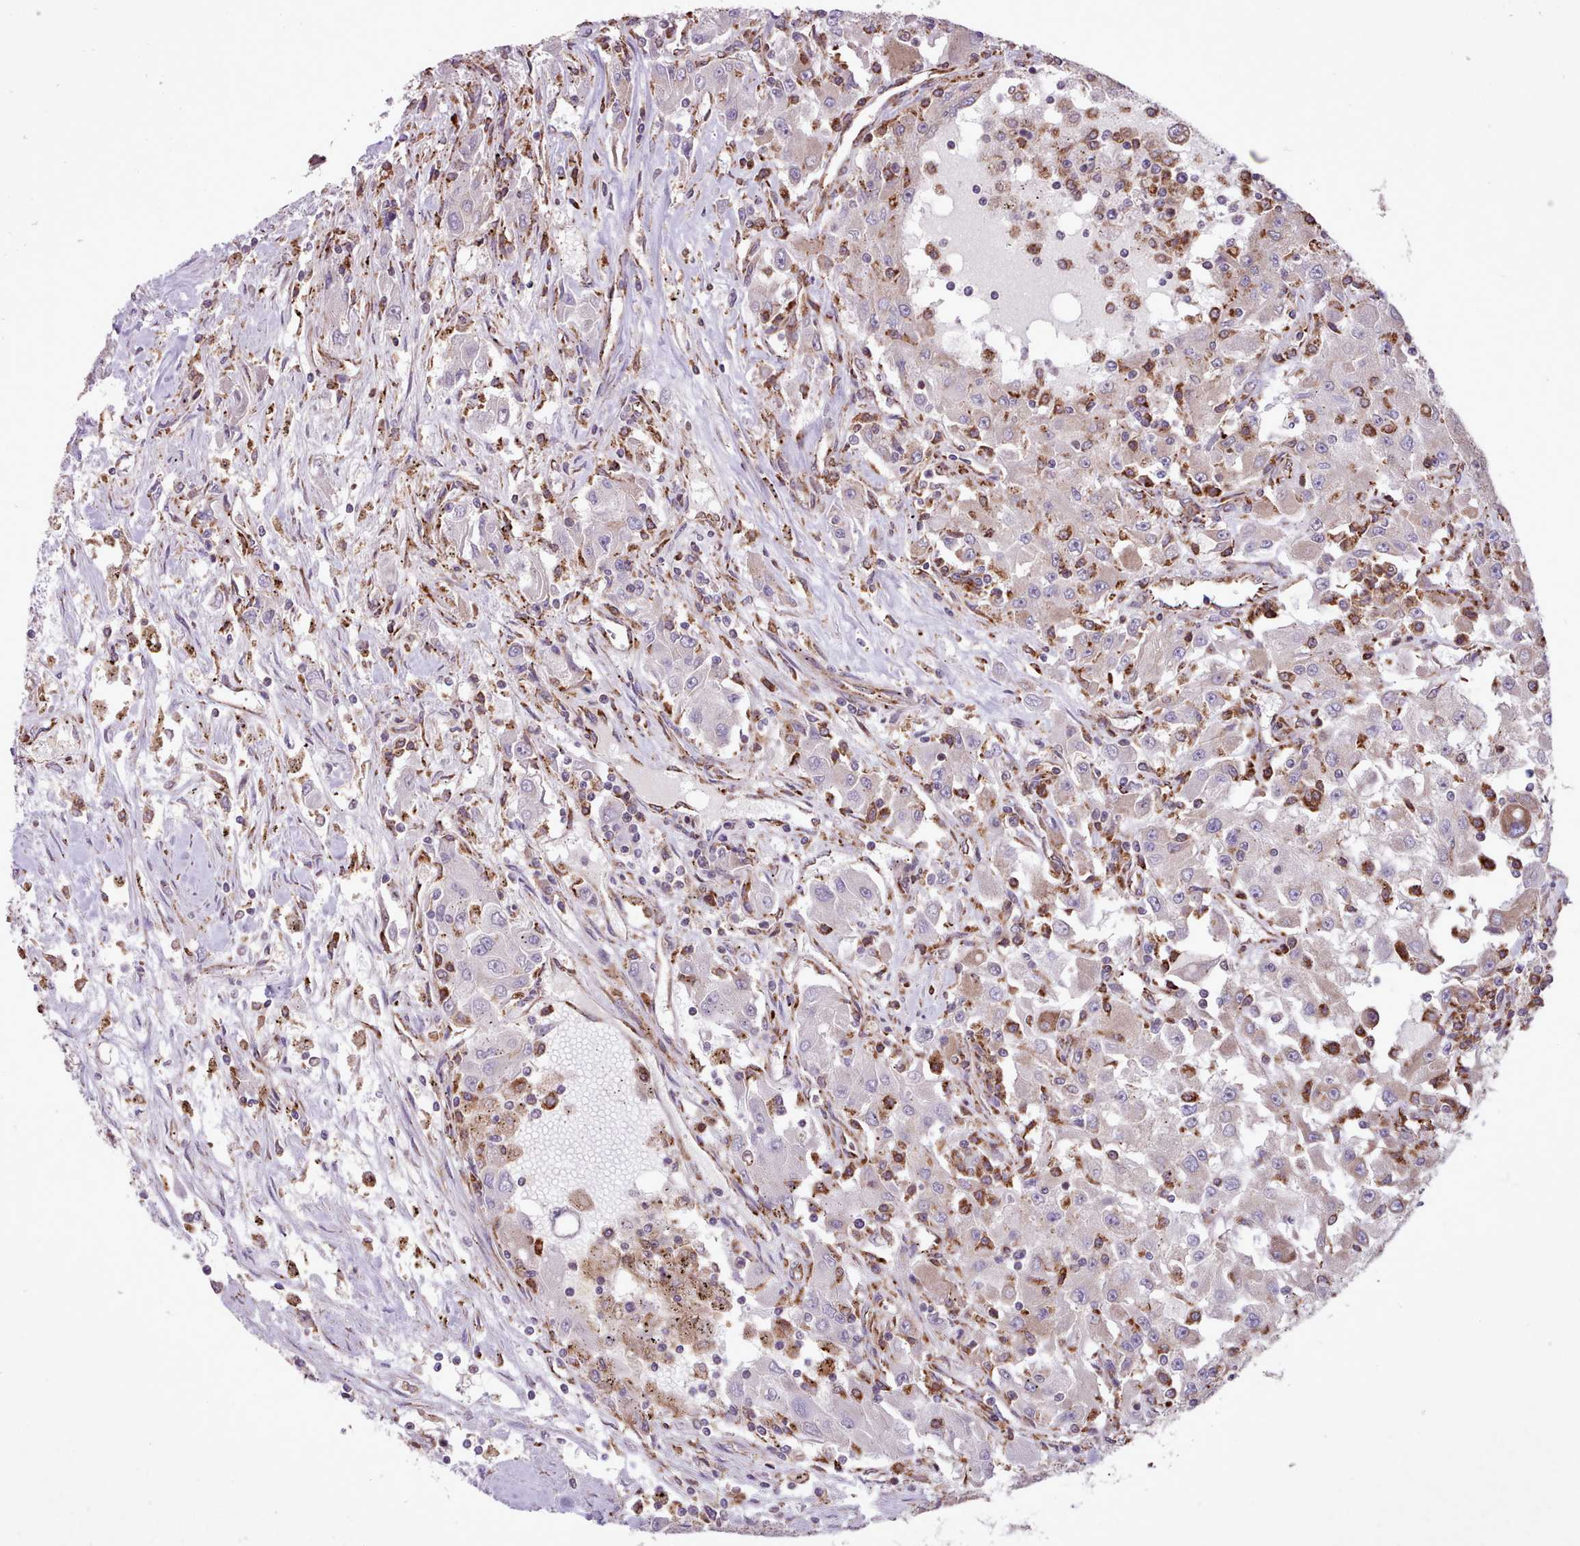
{"staining": {"intensity": "weak", "quantity": "<25%", "location": "cytoplasmic/membranous"}, "tissue": "renal cancer", "cell_type": "Tumor cells", "image_type": "cancer", "snomed": [{"axis": "morphology", "description": "Adenocarcinoma, NOS"}, {"axis": "topography", "description": "Kidney"}], "caption": "A histopathology image of human renal adenocarcinoma is negative for staining in tumor cells. (Immunohistochemistry (ihc), brightfield microscopy, high magnification).", "gene": "TTLL3", "patient": {"sex": "female", "age": 67}}